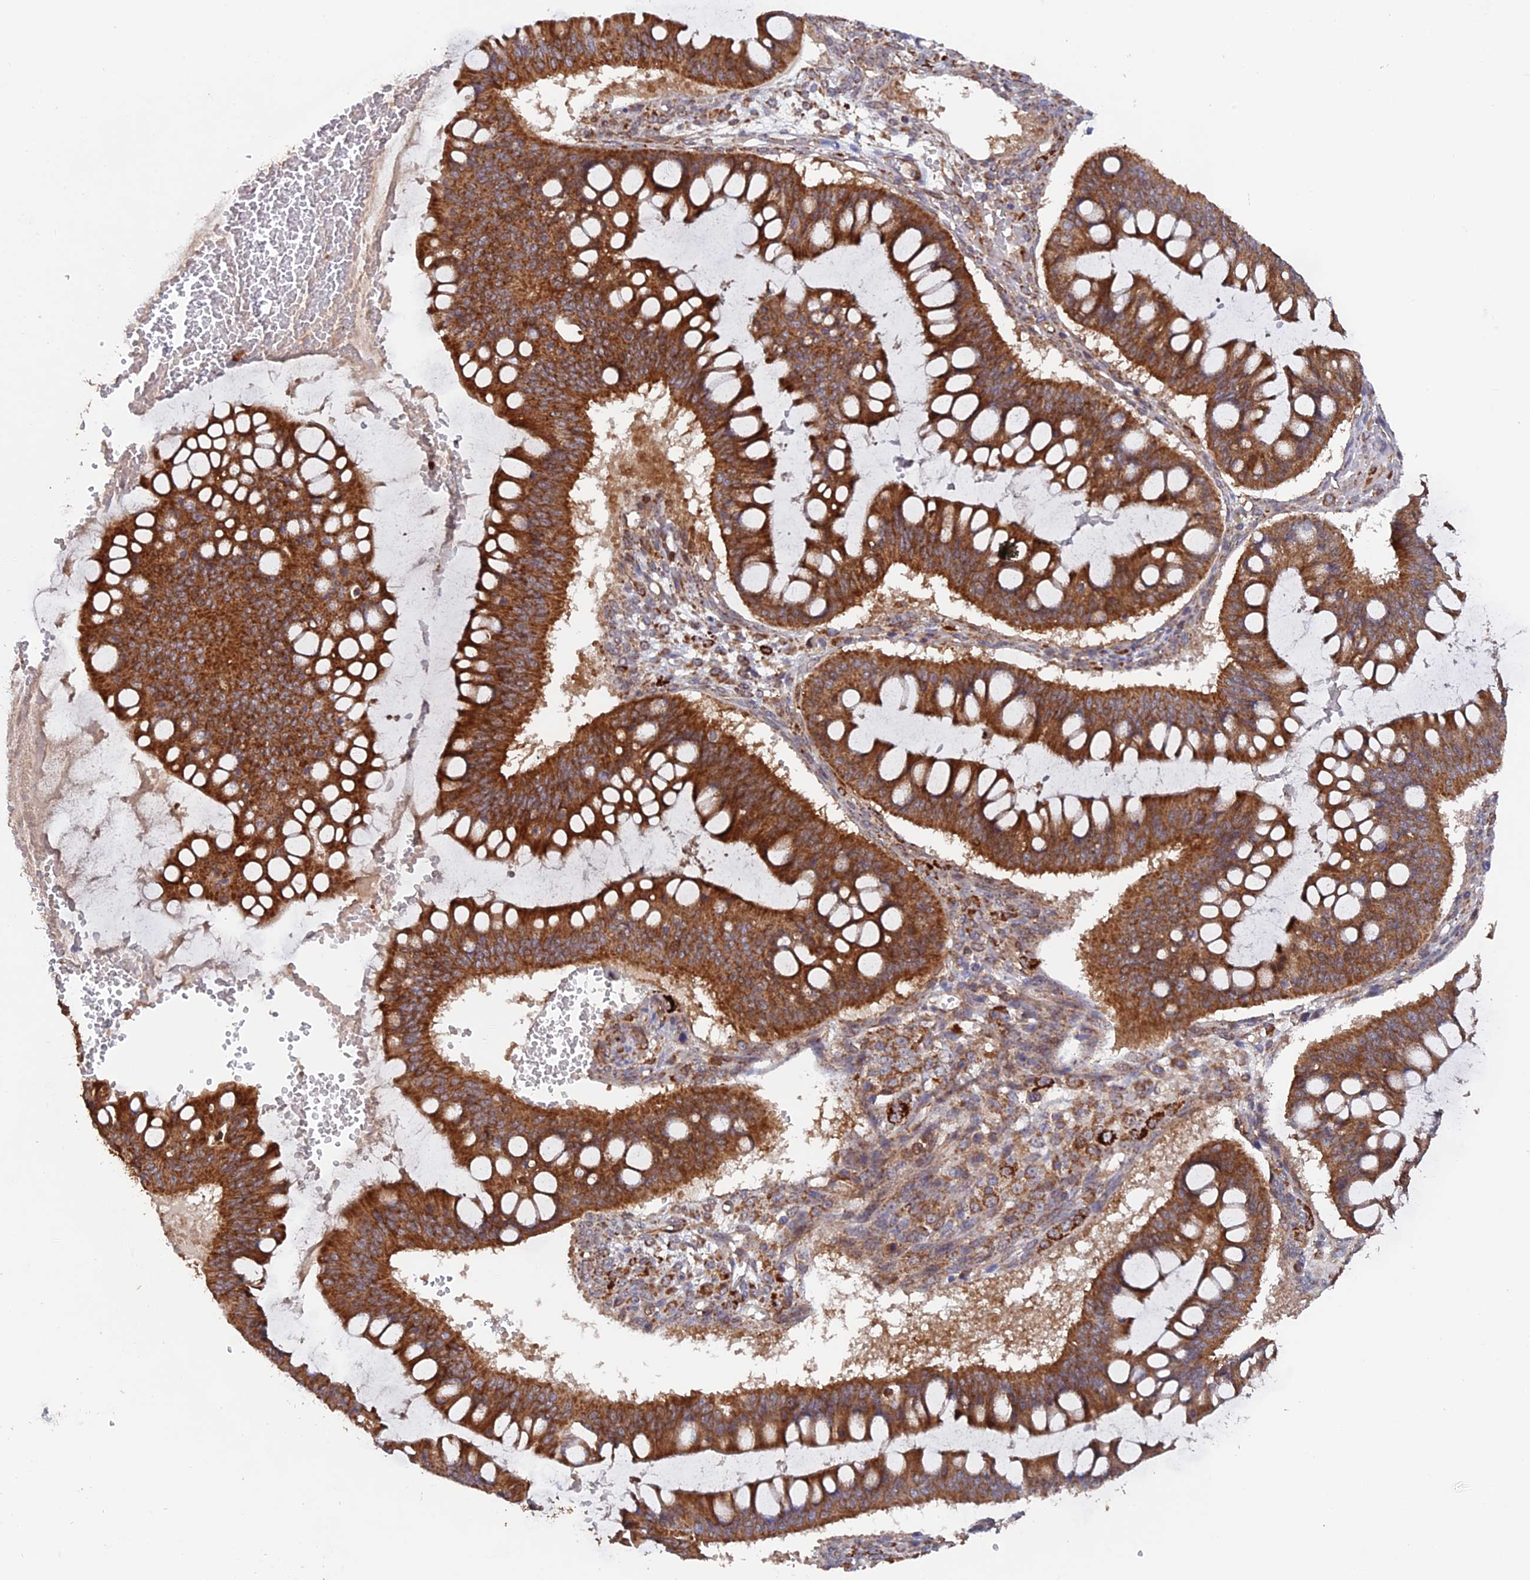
{"staining": {"intensity": "strong", "quantity": ">75%", "location": "cytoplasmic/membranous"}, "tissue": "ovarian cancer", "cell_type": "Tumor cells", "image_type": "cancer", "snomed": [{"axis": "morphology", "description": "Cystadenocarcinoma, mucinous, NOS"}, {"axis": "topography", "description": "Ovary"}], "caption": "Brown immunohistochemical staining in human ovarian cancer (mucinous cystadenocarcinoma) exhibits strong cytoplasmic/membranous staining in approximately >75% of tumor cells.", "gene": "DTYMK", "patient": {"sex": "female", "age": 73}}